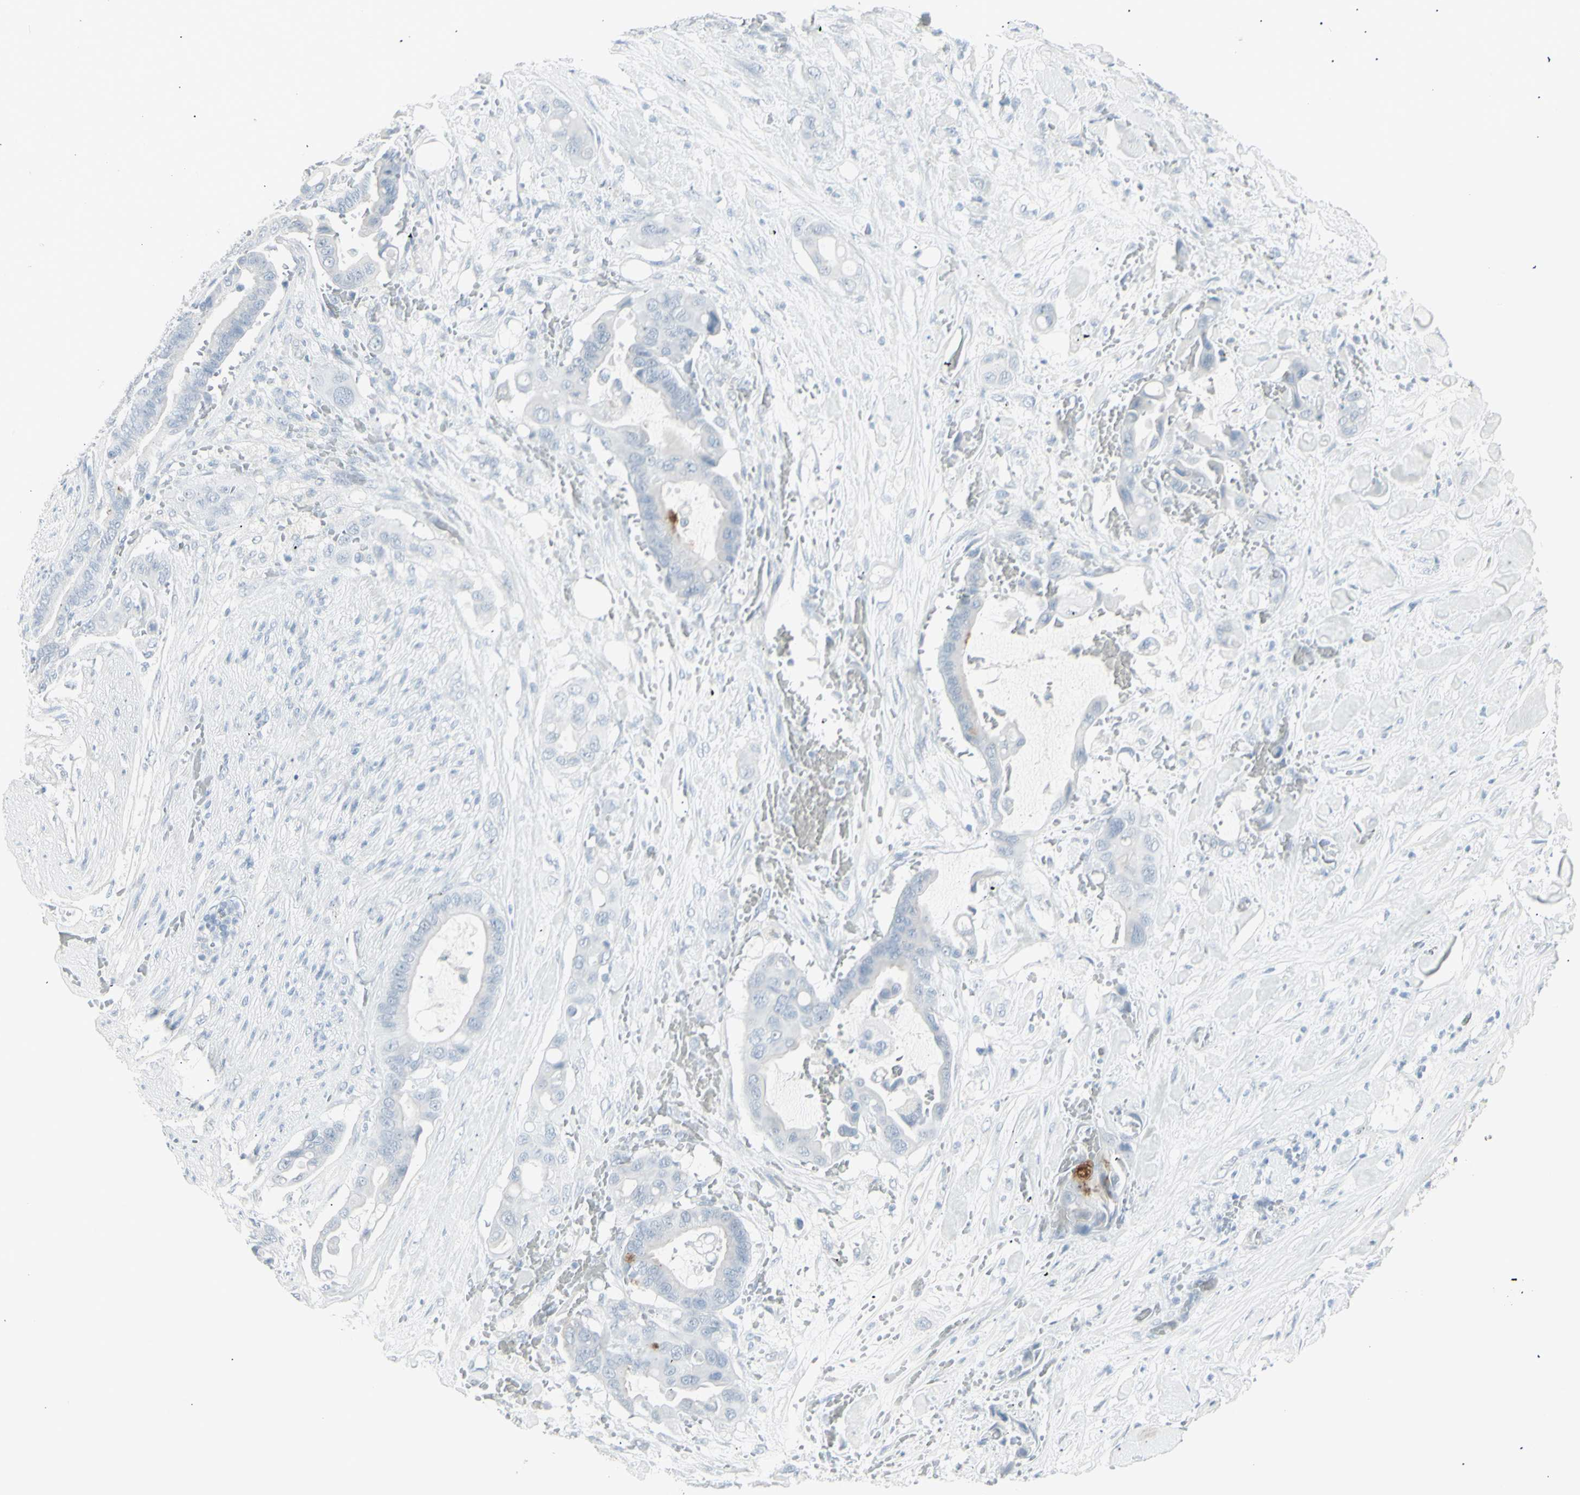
{"staining": {"intensity": "negative", "quantity": "none", "location": "none"}, "tissue": "liver cancer", "cell_type": "Tumor cells", "image_type": "cancer", "snomed": [{"axis": "morphology", "description": "Cholangiocarcinoma"}, {"axis": "topography", "description": "Liver"}], "caption": "Immunohistochemistry histopathology image of human liver cancer (cholangiocarcinoma) stained for a protein (brown), which displays no staining in tumor cells.", "gene": "YBX2", "patient": {"sex": "female", "age": 61}}